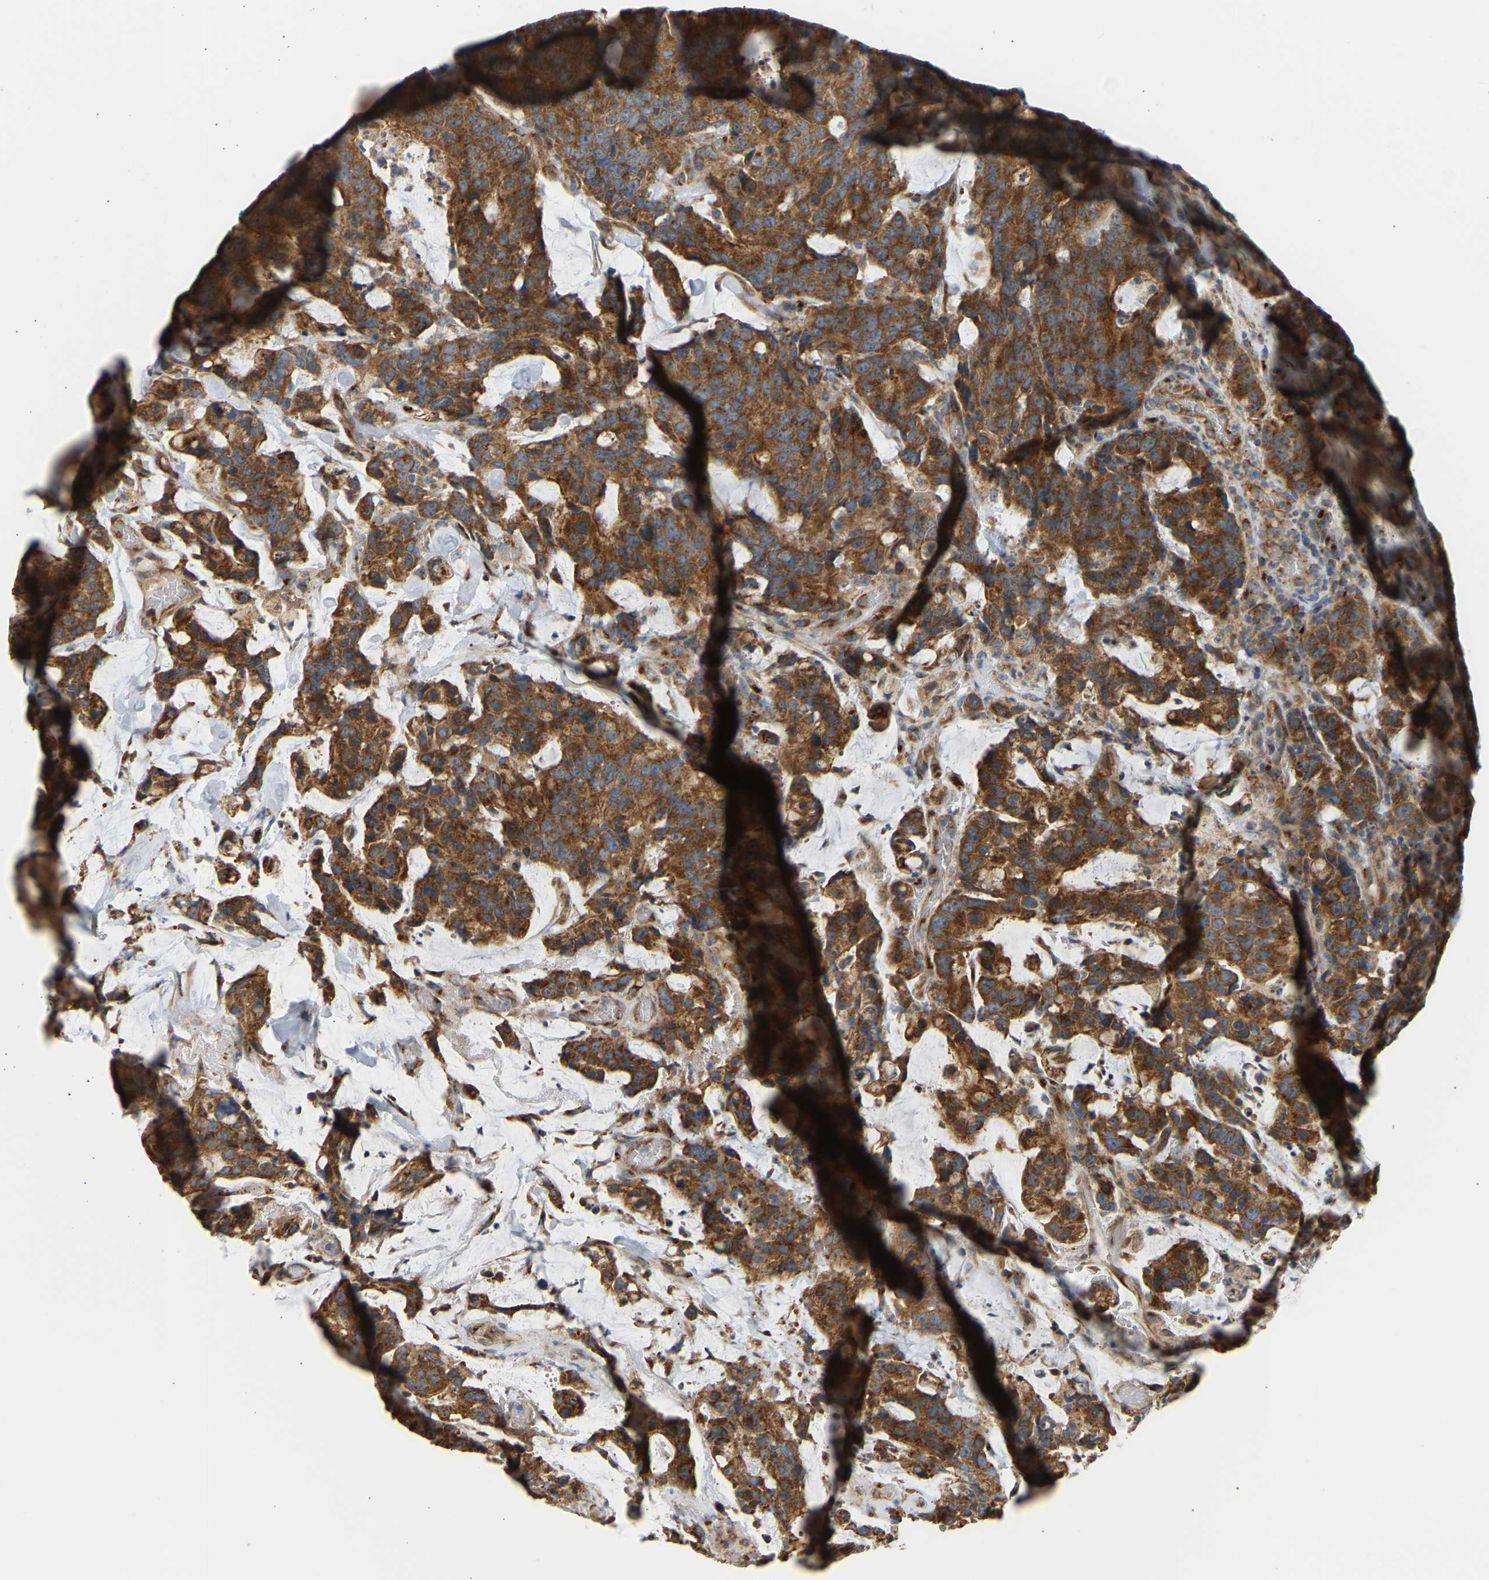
{"staining": {"intensity": "strong", "quantity": ">75%", "location": "cytoplasmic/membranous"}, "tissue": "colorectal cancer", "cell_type": "Tumor cells", "image_type": "cancer", "snomed": [{"axis": "morphology", "description": "Adenocarcinoma, NOS"}, {"axis": "topography", "description": "Colon"}], "caption": "Colorectal cancer (adenocarcinoma) tissue exhibits strong cytoplasmic/membranous expression in approximately >75% of tumor cells, visualized by immunohistochemistry. (IHC, brightfield microscopy, high magnification).", "gene": "YIPF2", "patient": {"sex": "female", "age": 86}}